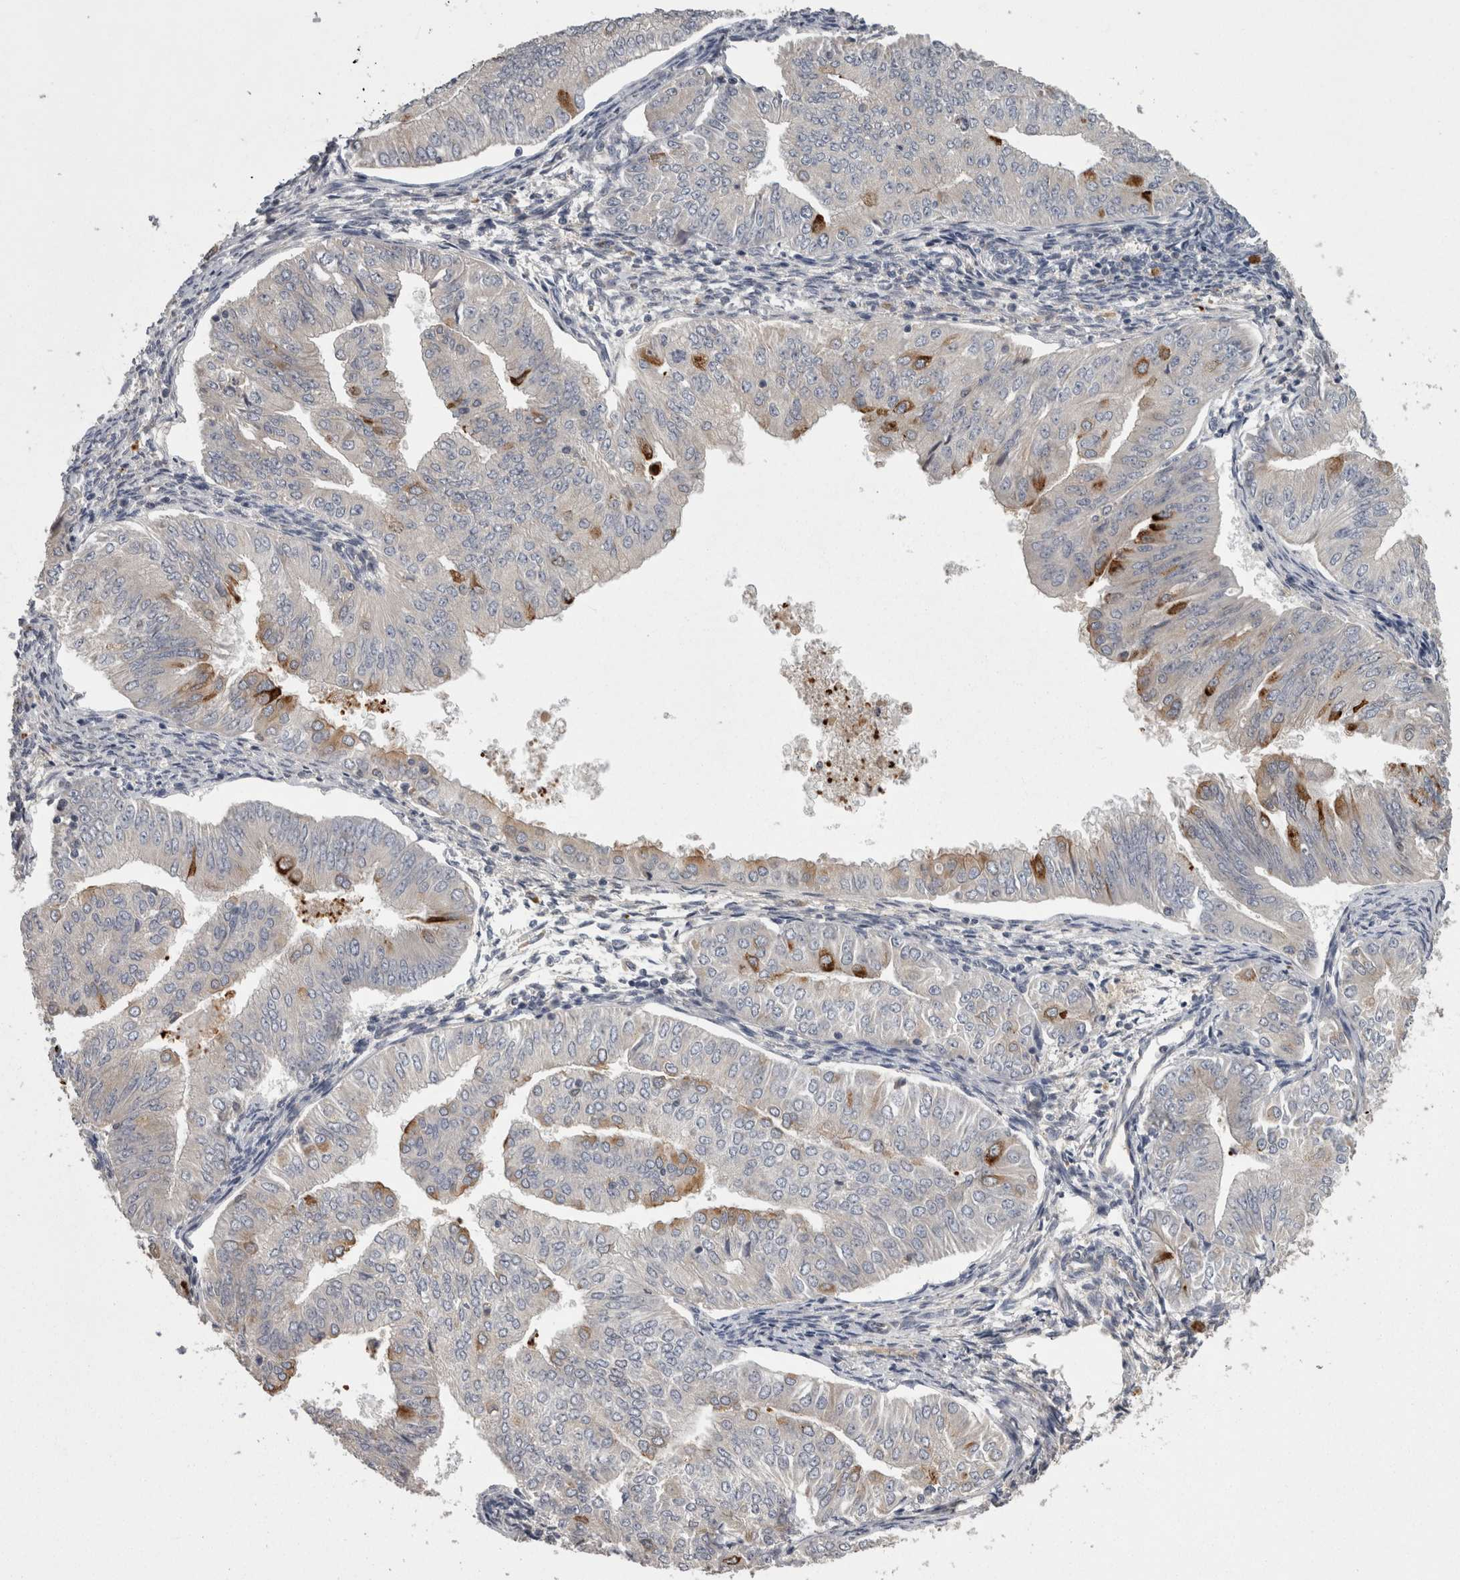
{"staining": {"intensity": "strong", "quantity": "<25%", "location": "cytoplasmic/membranous"}, "tissue": "endometrial cancer", "cell_type": "Tumor cells", "image_type": "cancer", "snomed": [{"axis": "morphology", "description": "Normal tissue, NOS"}, {"axis": "morphology", "description": "Adenocarcinoma, NOS"}, {"axis": "topography", "description": "Endometrium"}], "caption": "Immunohistochemistry (IHC) of human endometrial adenocarcinoma reveals medium levels of strong cytoplasmic/membranous expression in about <25% of tumor cells. (DAB (3,3'-diaminobenzidine) IHC with brightfield microscopy, high magnification).", "gene": "PCM1", "patient": {"sex": "female", "age": 53}}